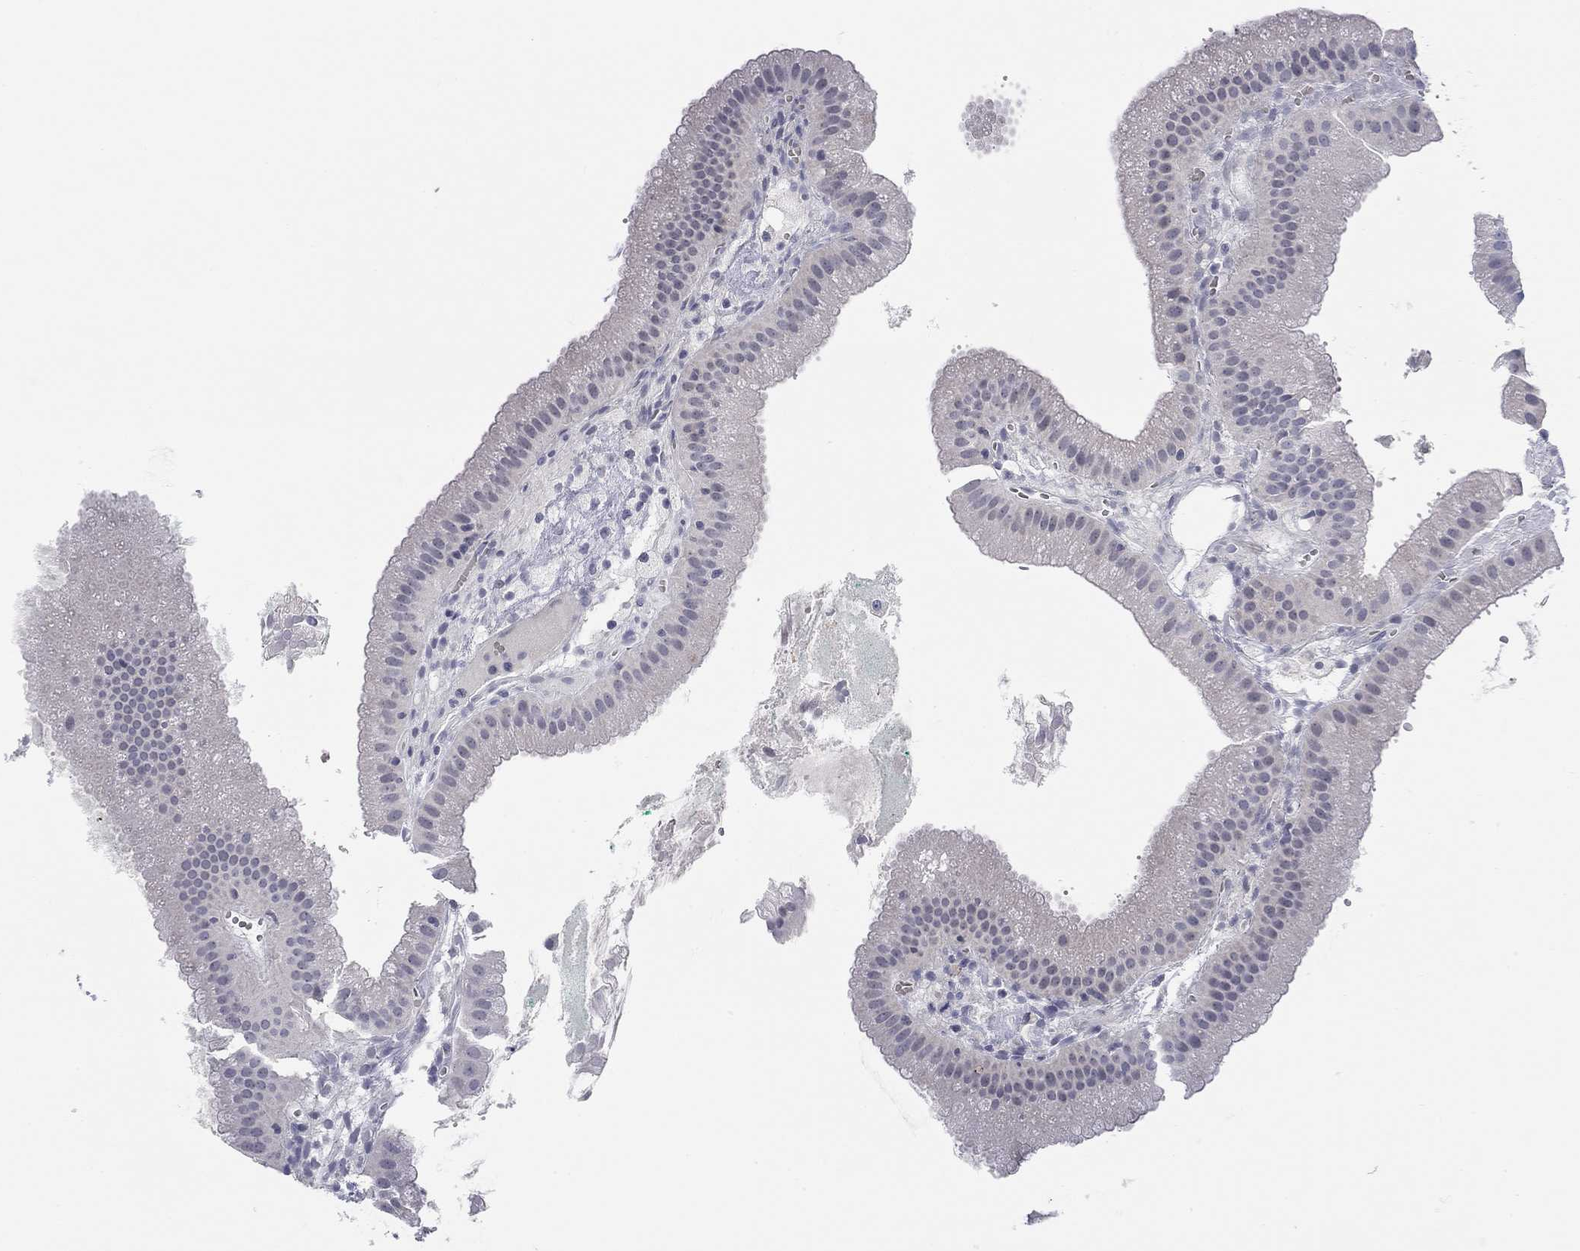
{"staining": {"intensity": "negative", "quantity": "none", "location": "none"}, "tissue": "gallbladder", "cell_type": "Glandular cells", "image_type": "normal", "snomed": [{"axis": "morphology", "description": "Normal tissue, NOS"}, {"axis": "topography", "description": "Gallbladder"}], "caption": "Glandular cells are negative for protein expression in benign human gallbladder. (DAB (3,3'-diaminobenzidine) IHC, high magnification).", "gene": "WASF3", "patient": {"sex": "male", "age": 67}}